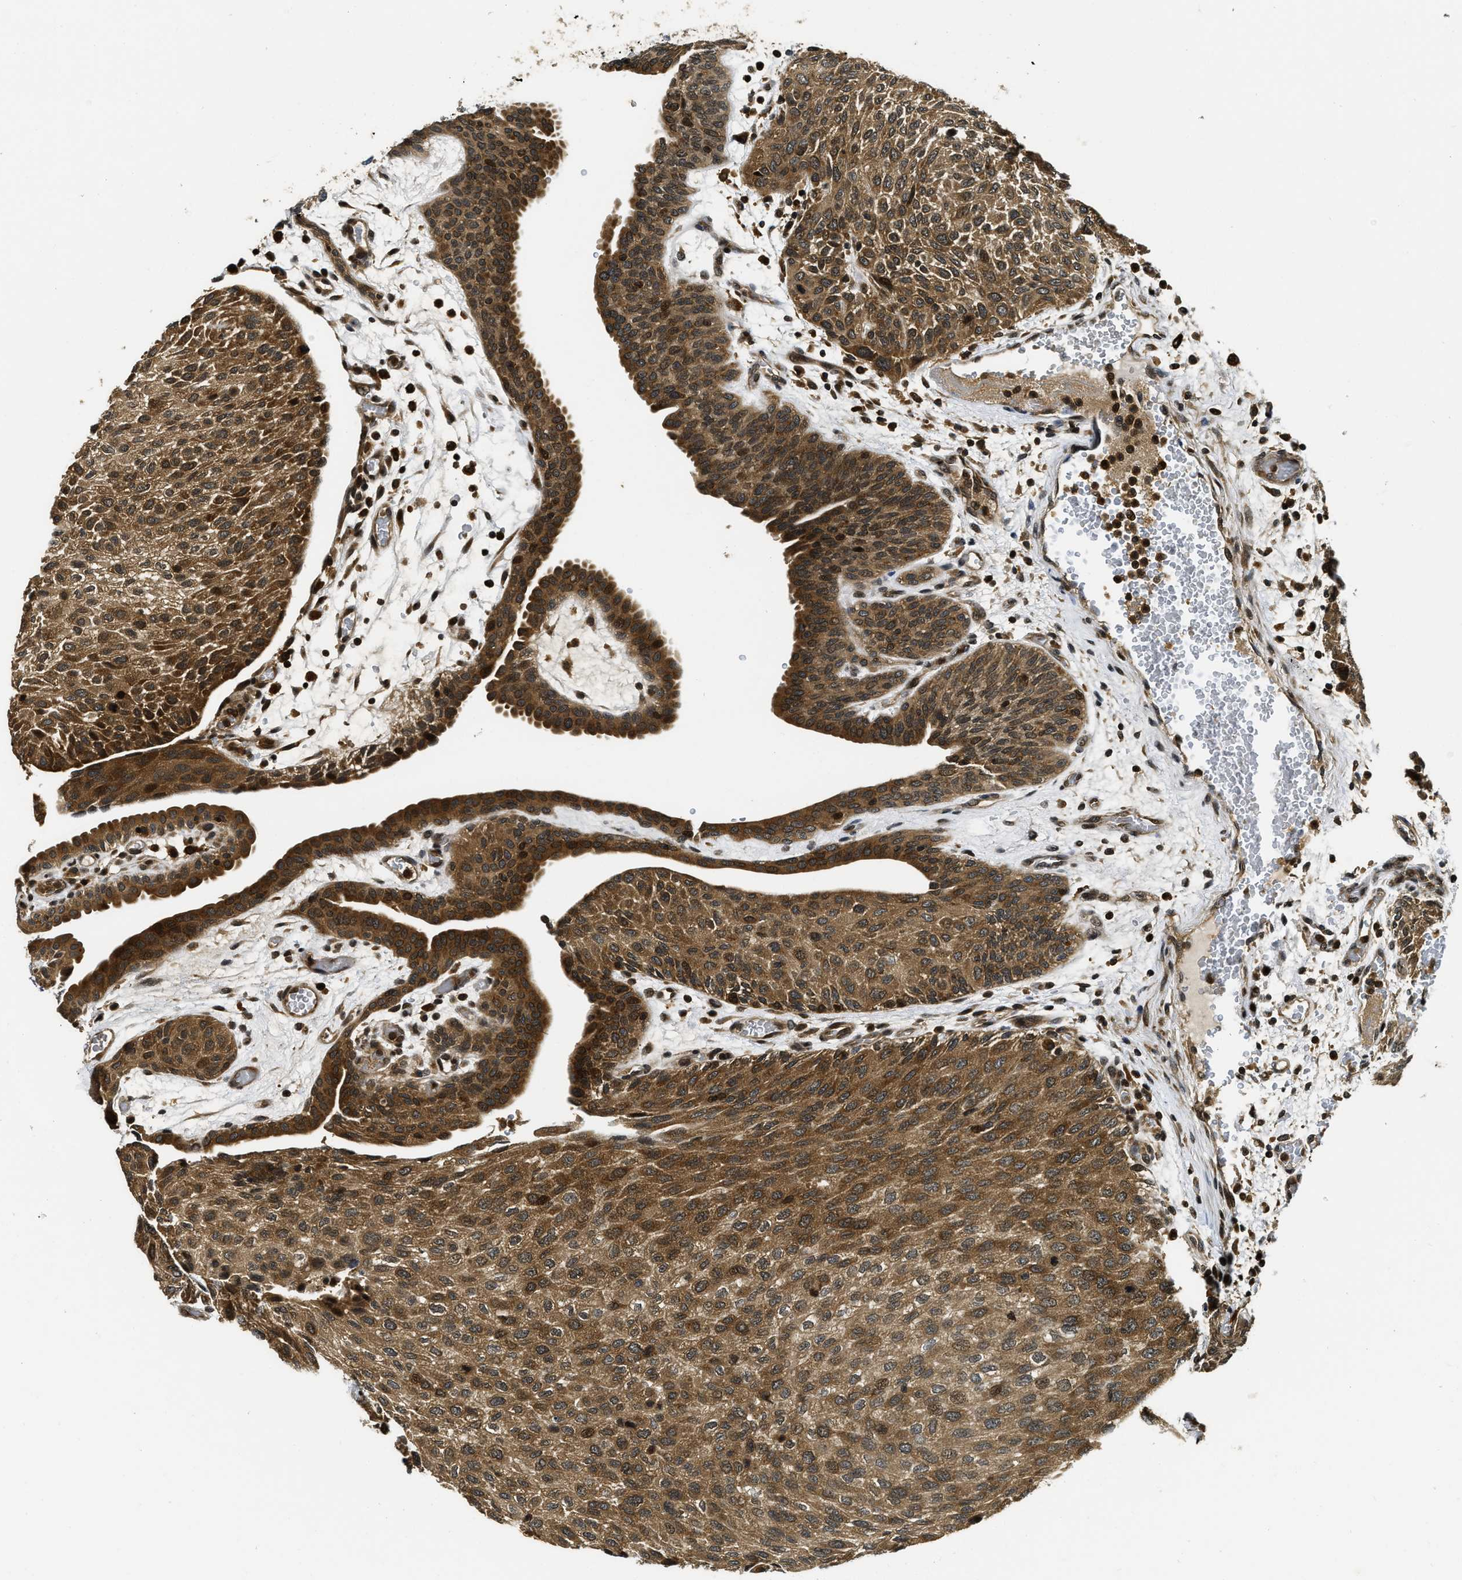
{"staining": {"intensity": "moderate", "quantity": ">75%", "location": "cytoplasmic/membranous"}, "tissue": "urothelial cancer", "cell_type": "Tumor cells", "image_type": "cancer", "snomed": [{"axis": "morphology", "description": "Urothelial carcinoma, Low grade"}, {"axis": "morphology", "description": "Urothelial carcinoma, High grade"}, {"axis": "topography", "description": "Urinary bladder"}], "caption": "A brown stain shows moderate cytoplasmic/membranous positivity of a protein in human urothelial cancer tumor cells. (IHC, brightfield microscopy, high magnification).", "gene": "ADSL", "patient": {"sex": "male", "age": 35}}